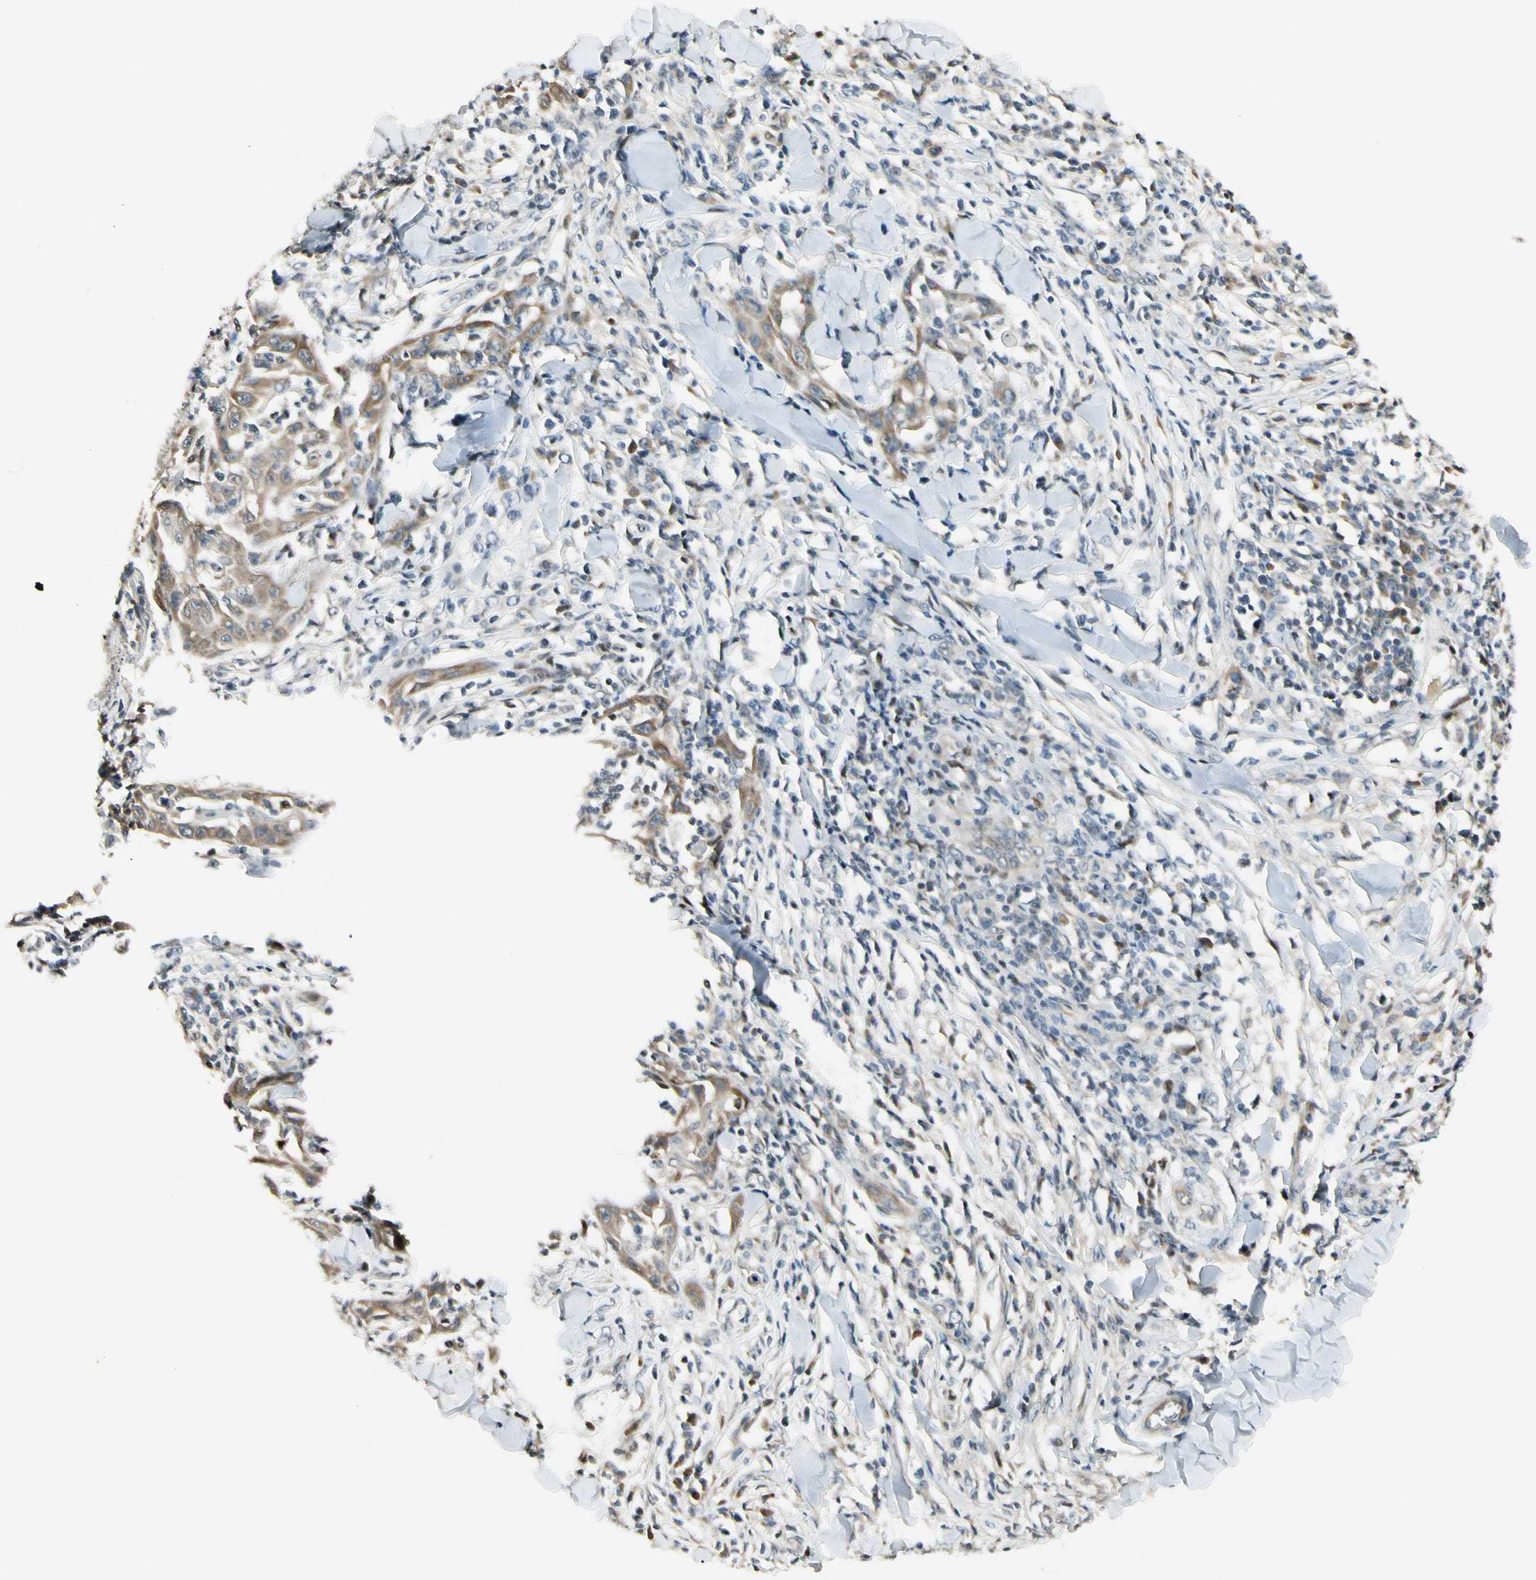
{"staining": {"intensity": "moderate", "quantity": ">75%", "location": "cytoplasmic/membranous"}, "tissue": "skin cancer", "cell_type": "Tumor cells", "image_type": "cancer", "snomed": [{"axis": "morphology", "description": "Squamous cell carcinoma, NOS"}, {"axis": "topography", "description": "Skin"}], "caption": "The micrograph reveals staining of skin cancer, revealing moderate cytoplasmic/membranous protein expression (brown color) within tumor cells.", "gene": "P3H2", "patient": {"sex": "male", "age": 24}}